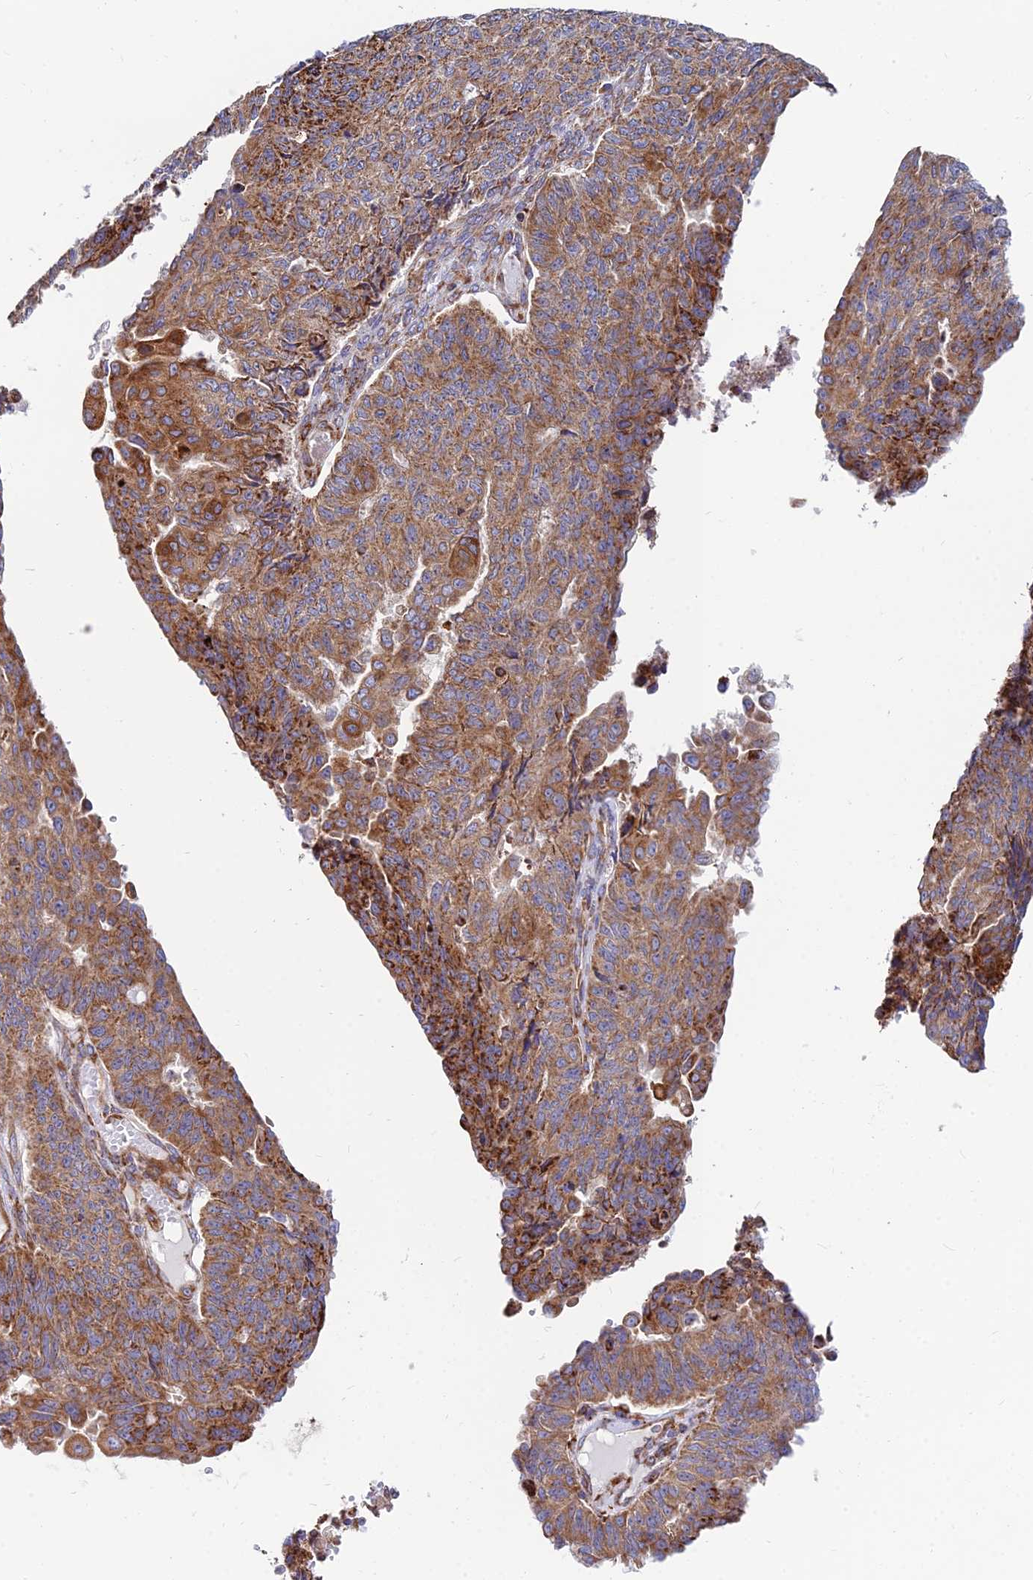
{"staining": {"intensity": "moderate", "quantity": ">75%", "location": "cytoplasmic/membranous"}, "tissue": "endometrial cancer", "cell_type": "Tumor cells", "image_type": "cancer", "snomed": [{"axis": "morphology", "description": "Adenocarcinoma, NOS"}, {"axis": "topography", "description": "Endometrium"}], "caption": "Tumor cells exhibit medium levels of moderate cytoplasmic/membranous staining in about >75% of cells in endometrial cancer (adenocarcinoma).", "gene": "CCT6B", "patient": {"sex": "female", "age": 32}}